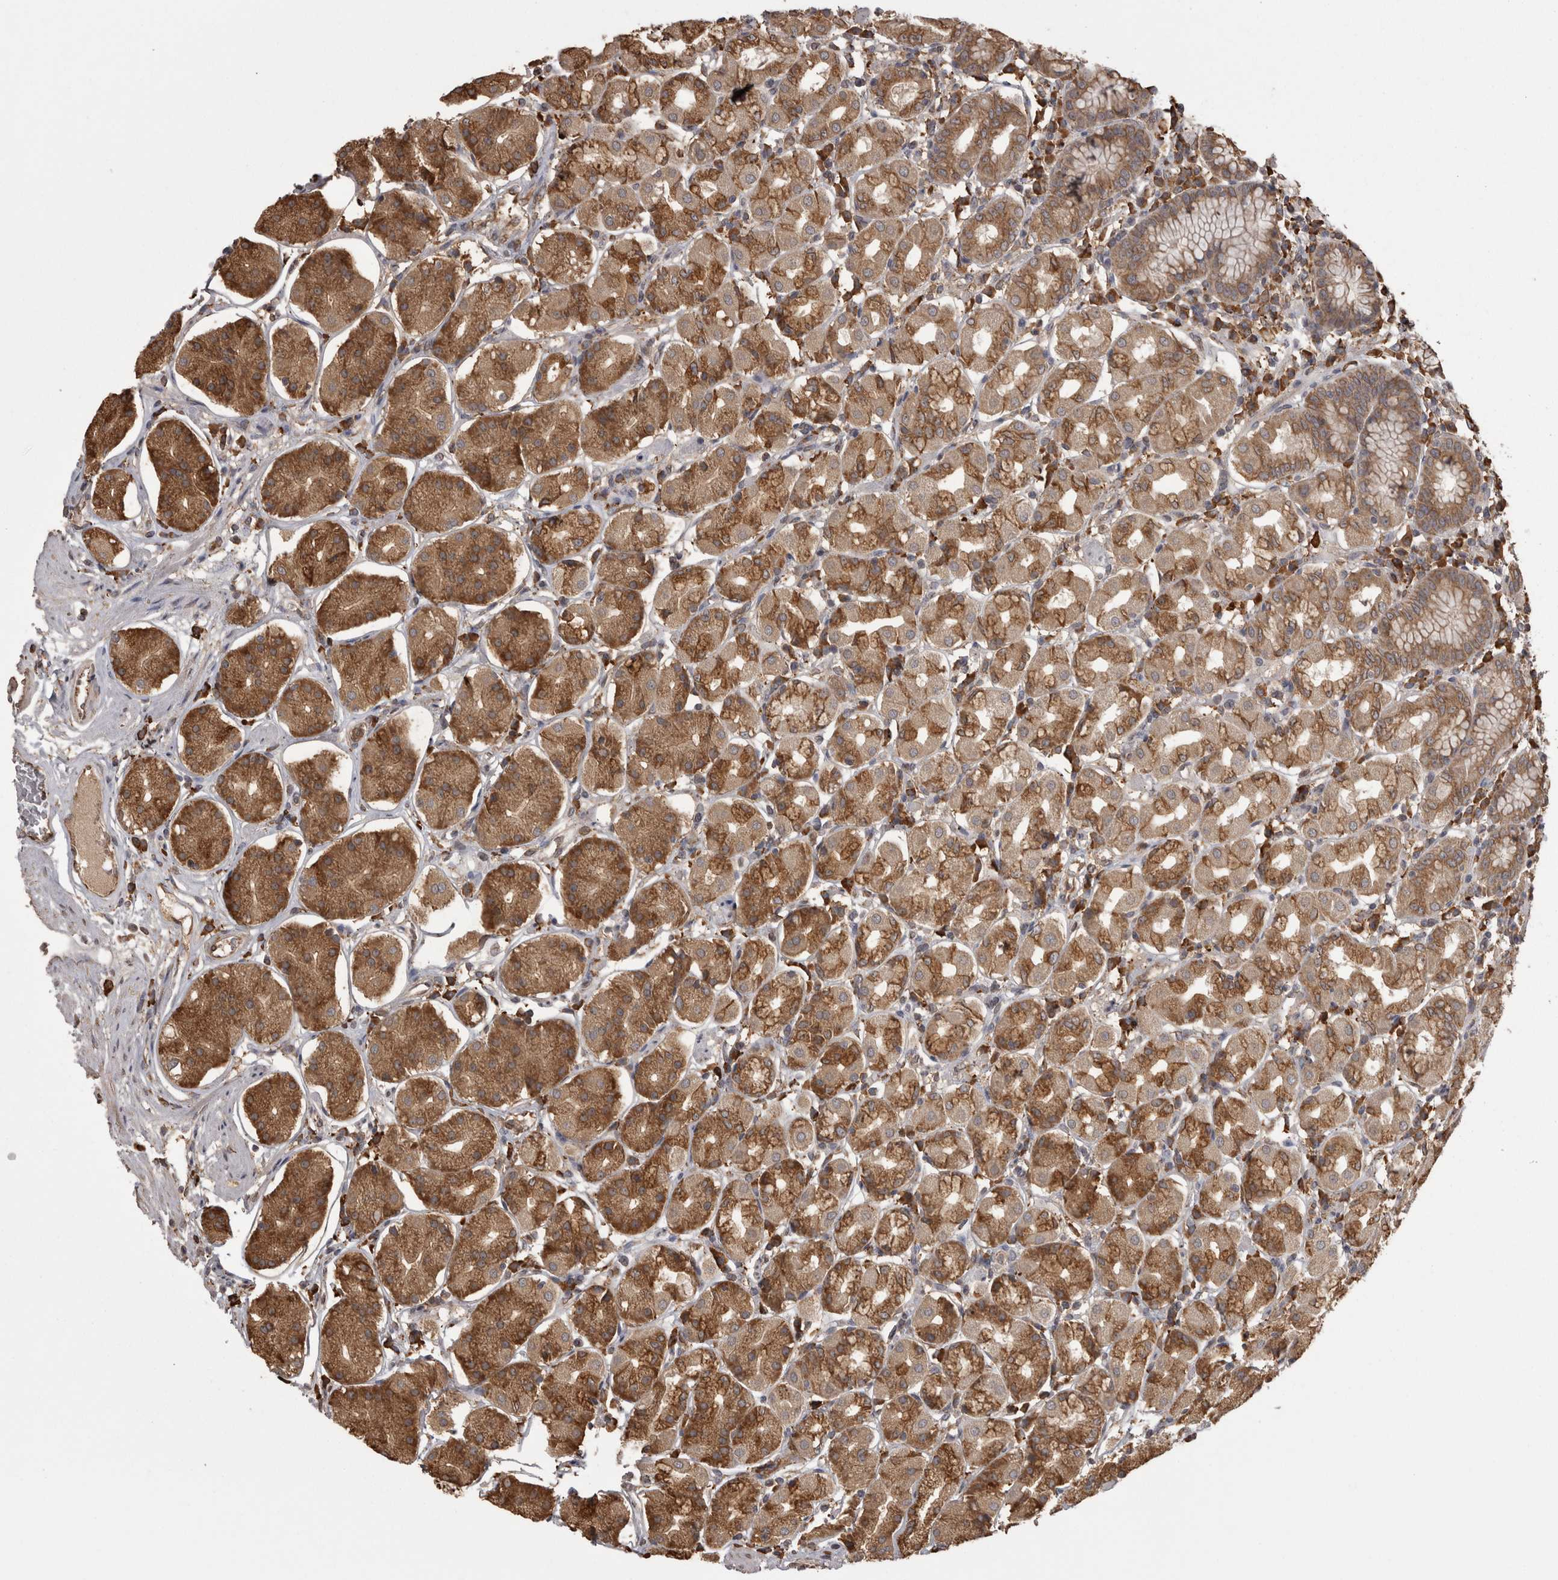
{"staining": {"intensity": "moderate", "quantity": ">75%", "location": "cytoplasmic/membranous"}, "tissue": "stomach", "cell_type": "Glandular cells", "image_type": "normal", "snomed": [{"axis": "morphology", "description": "Normal tissue, NOS"}, {"axis": "topography", "description": "Stomach"}, {"axis": "topography", "description": "Stomach, lower"}], "caption": "Brown immunohistochemical staining in unremarkable human stomach displays moderate cytoplasmic/membranous expression in approximately >75% of glandular cells.", "gene": "PON2", "patient": {"sex": "female", "age": 56}}